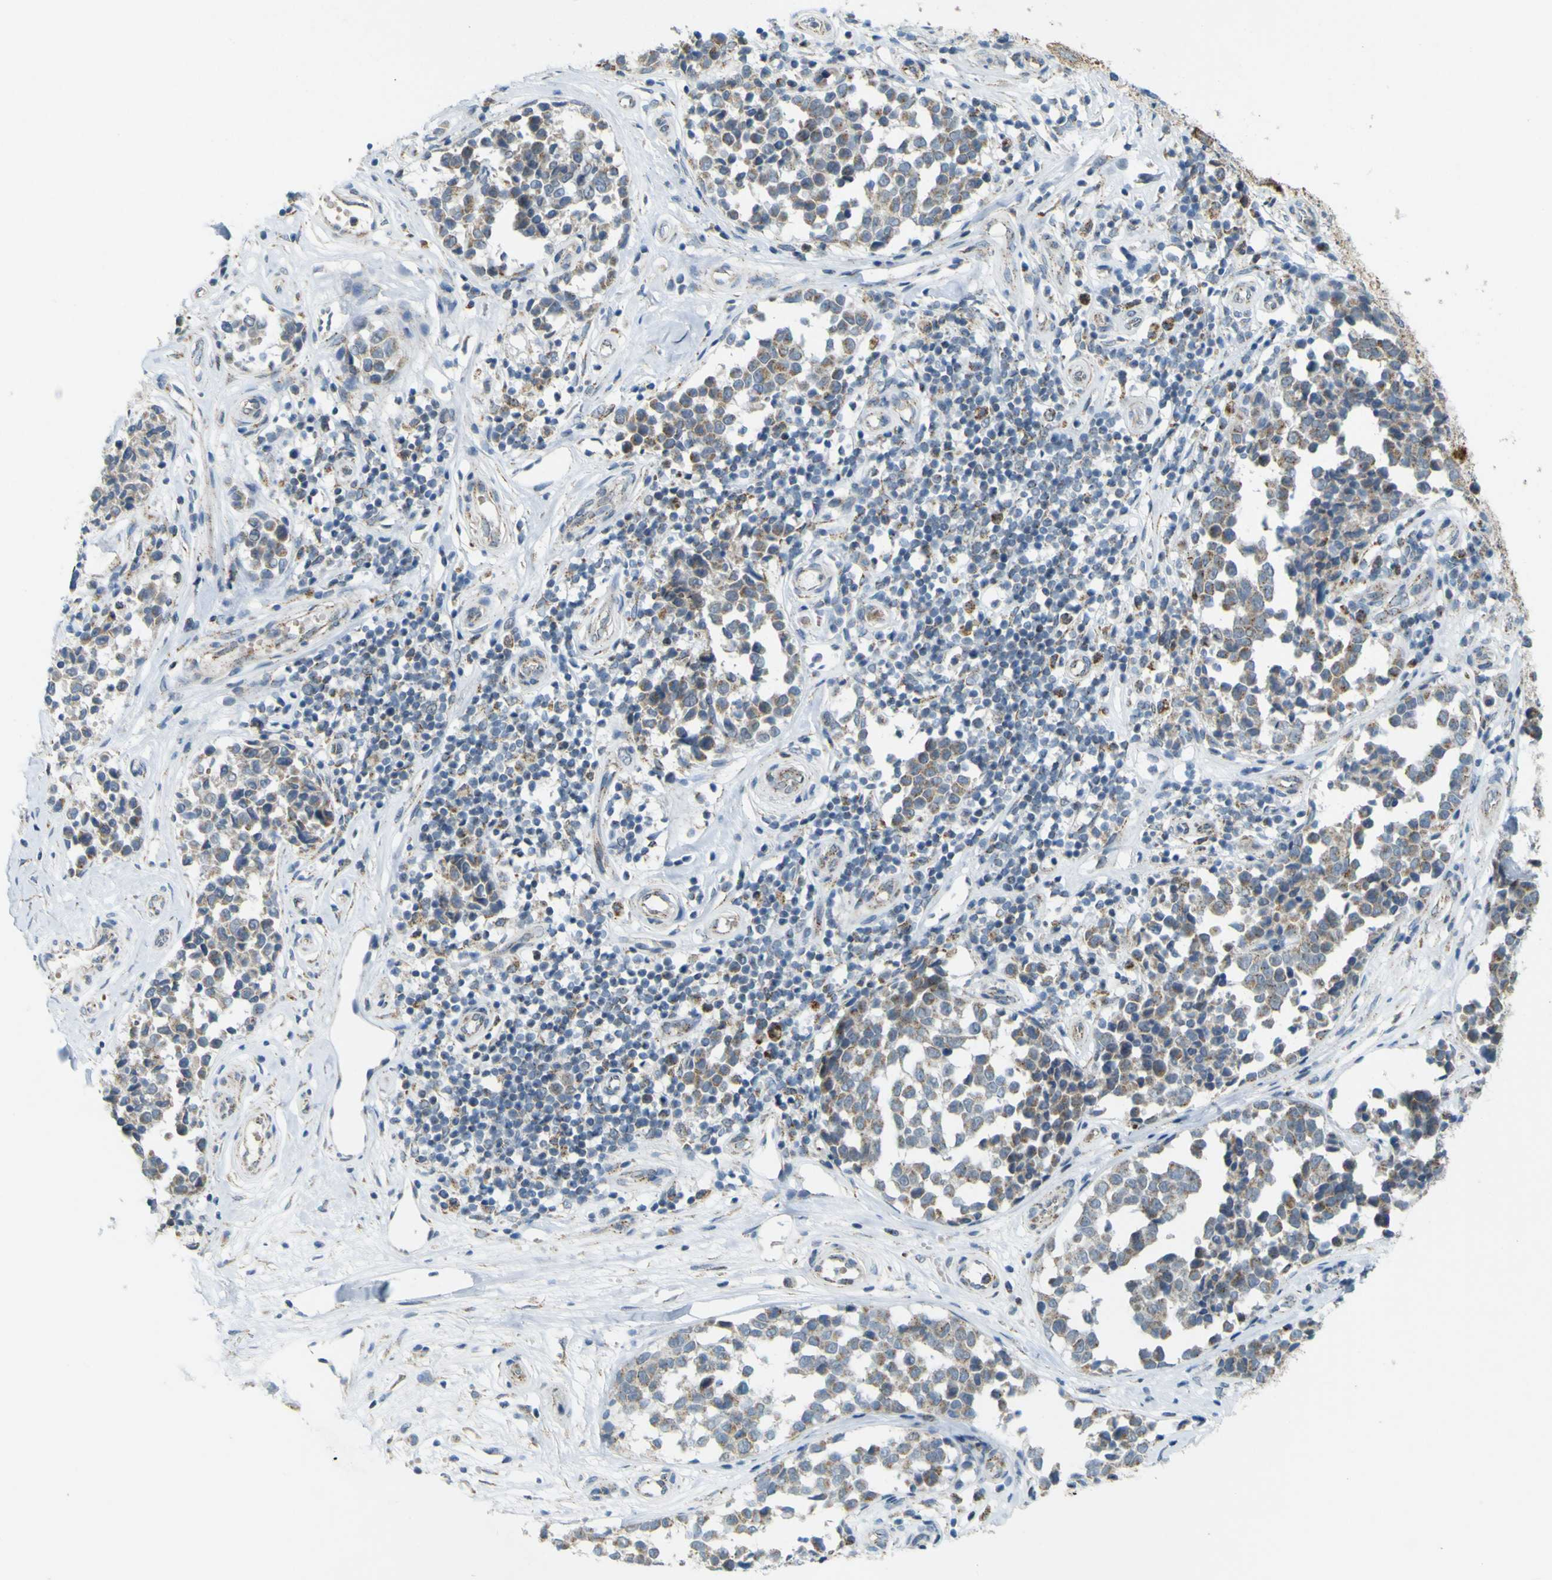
{"staining": {"intensity": "weak", "quantity": ">75%", "location": "cytoplasmic/membranous"}, "tissue": "melanoma", "cell_type": "Tumor cells", "image_type": "cancer", "snomed": [{"axis": "morphology", "description": "Malignant melanoma, NOS"}, {"axis": "topography", "description": "Skin"}], "caption": "Tumor cells show low levels of weak cytoplasmic/membranous expression in approximately >75% of cells in malignant melanoma.", "gene": "ACBD5", "patient": {"sex": "female", "age": 64}}